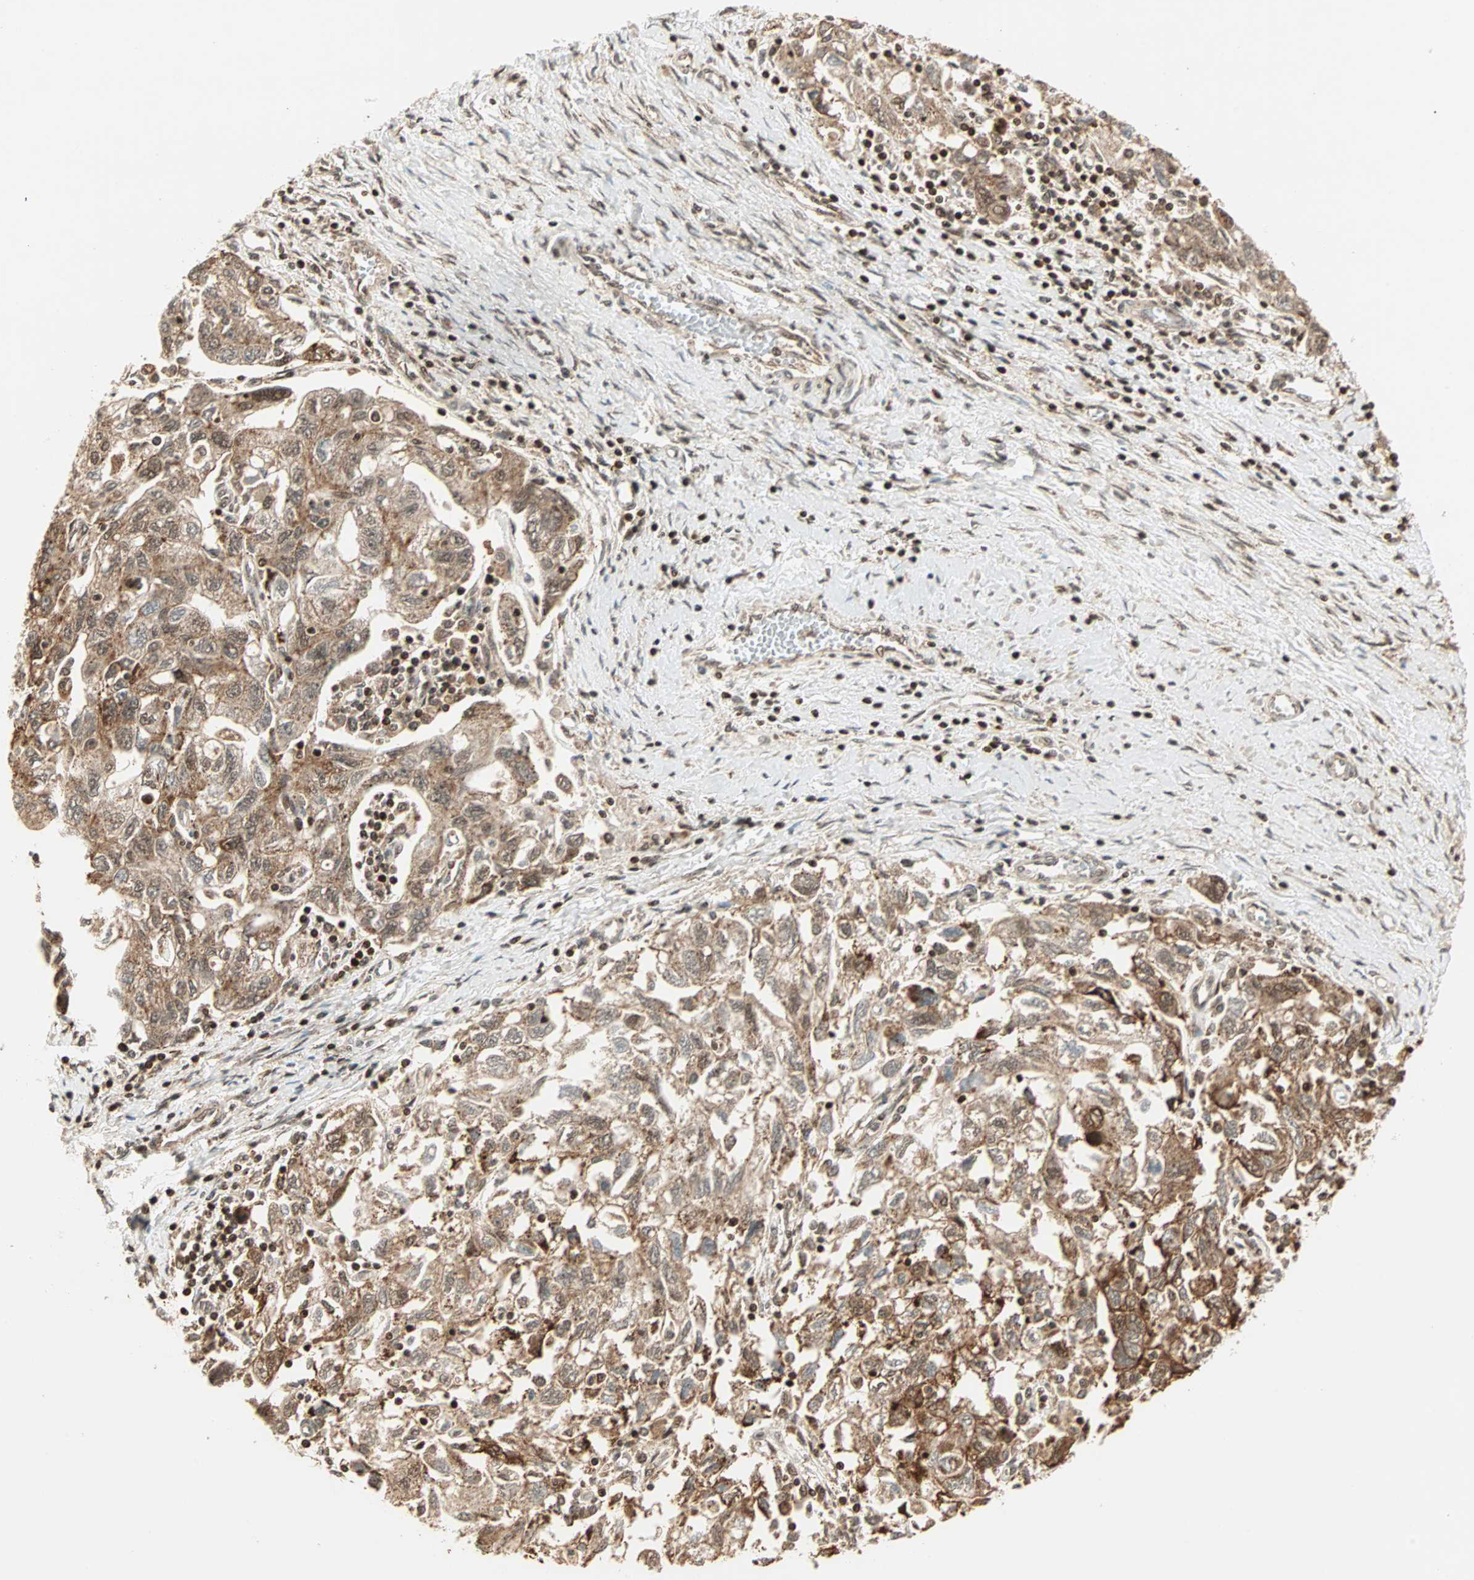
{"staining": {"intensity": "strong", "quantity": ">75%", "location": "cytoplasmic/membranous,nuclear"}, "tissue": "ovarian cancer", "cell_type": "Tumor cells", "image_type": "cancer", "snomed": [{"axis": "morphology", "description": "Carcinoma, NOS"}, {"axis": "morphology", "description": "Cystadenocarcinoma, serous, NOS"}, {"axis": "topography", "description": "Ovary"}], "caption": "Ovarian cancer (serous cystadenocarcinoma) stained with a brown dye shows strong cytoplasmic/membranous and nuclear positive staining in about >75% of tumor cells.", "gene": "ZBED9", "patient": {"sex": "female", "age": 69}}